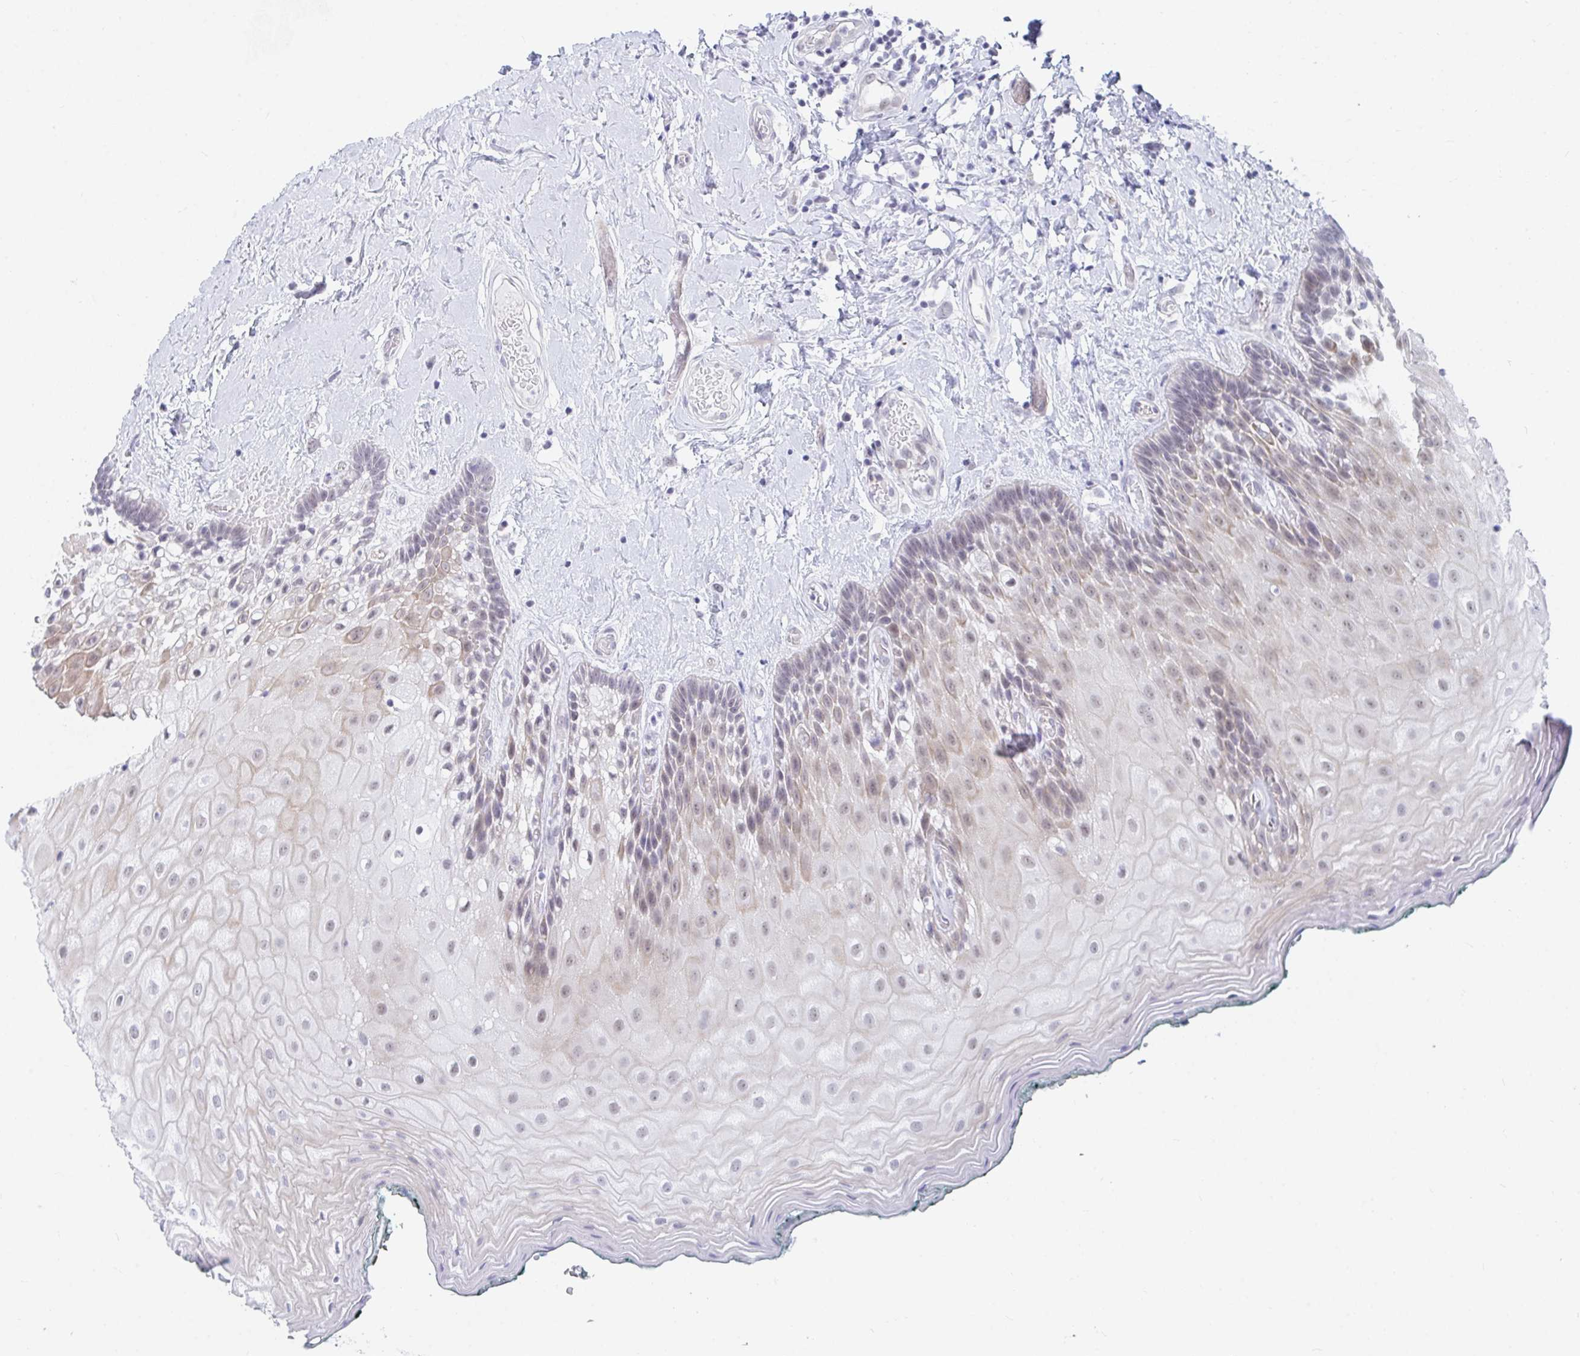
{"staining": {"intensity": "weak", "quantity": "25%-75%", "location": "cytoplasmic/membranous,nuclear"}, "tissue": "oral mucosa", "cell_type": "Squamous epithelial cells", "image_type": "normal", "snomed": [{"axis": "morphology", "description": "Normal tissue, NOS"}, {"axis": "morphology", "description": "Squamous cell carcinoma, NOS"}, {"axis": "topography", "description": "Oral tissue"}, {"axis": "topography", "description": "Head-Neck"}], "caption": "Protein staining by immunohistochemistry (IHC) exhibits weak cytoplasmic/membranous,nuclear staining in approximately 25%-75% of squamous epithelial cells in unremarkable oral mucosa.", "gene": "DAOA", "patient": {"sex": "male", "age": 64}}